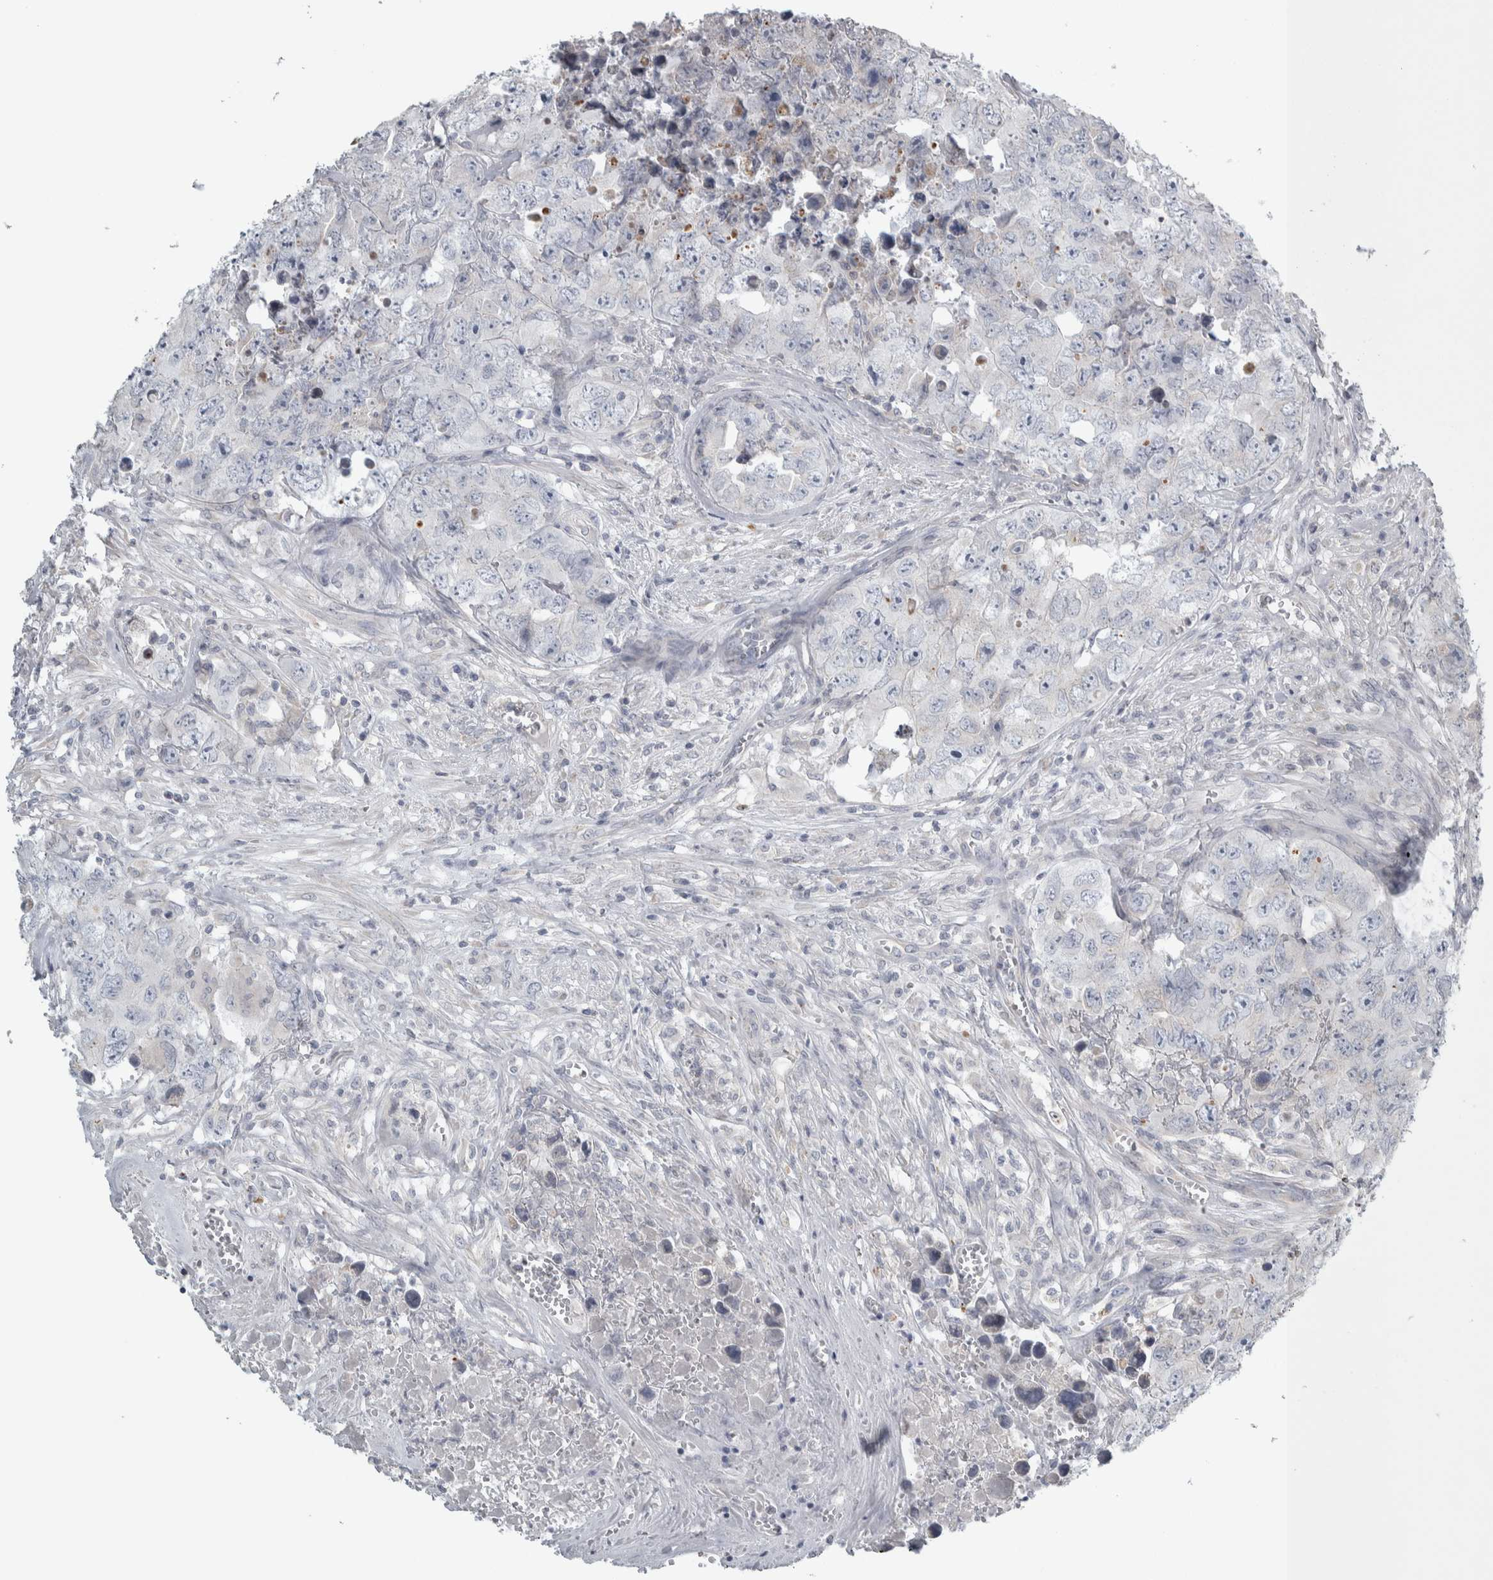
{"staining": {"intensity": "negative", "quantity": "none", "location": "none"}, "tissue": "testis cancer", "cell_type": "Tumor cells", "image_type": "cancer", "snomed": [{"axis": "morphology", "description": "Seminoma, NOS"}, {"axis": "morphology", "description": "Carcinoma, Embryonal, NOS"}, {"axis": "topography", "description": "Testis"}], "caption": "IHC of testis cancer (seminoma) exhibits no expression in tumor cells.", "gene": "SIGMAR1", "patient": {"sex": "male", "age": 43}}